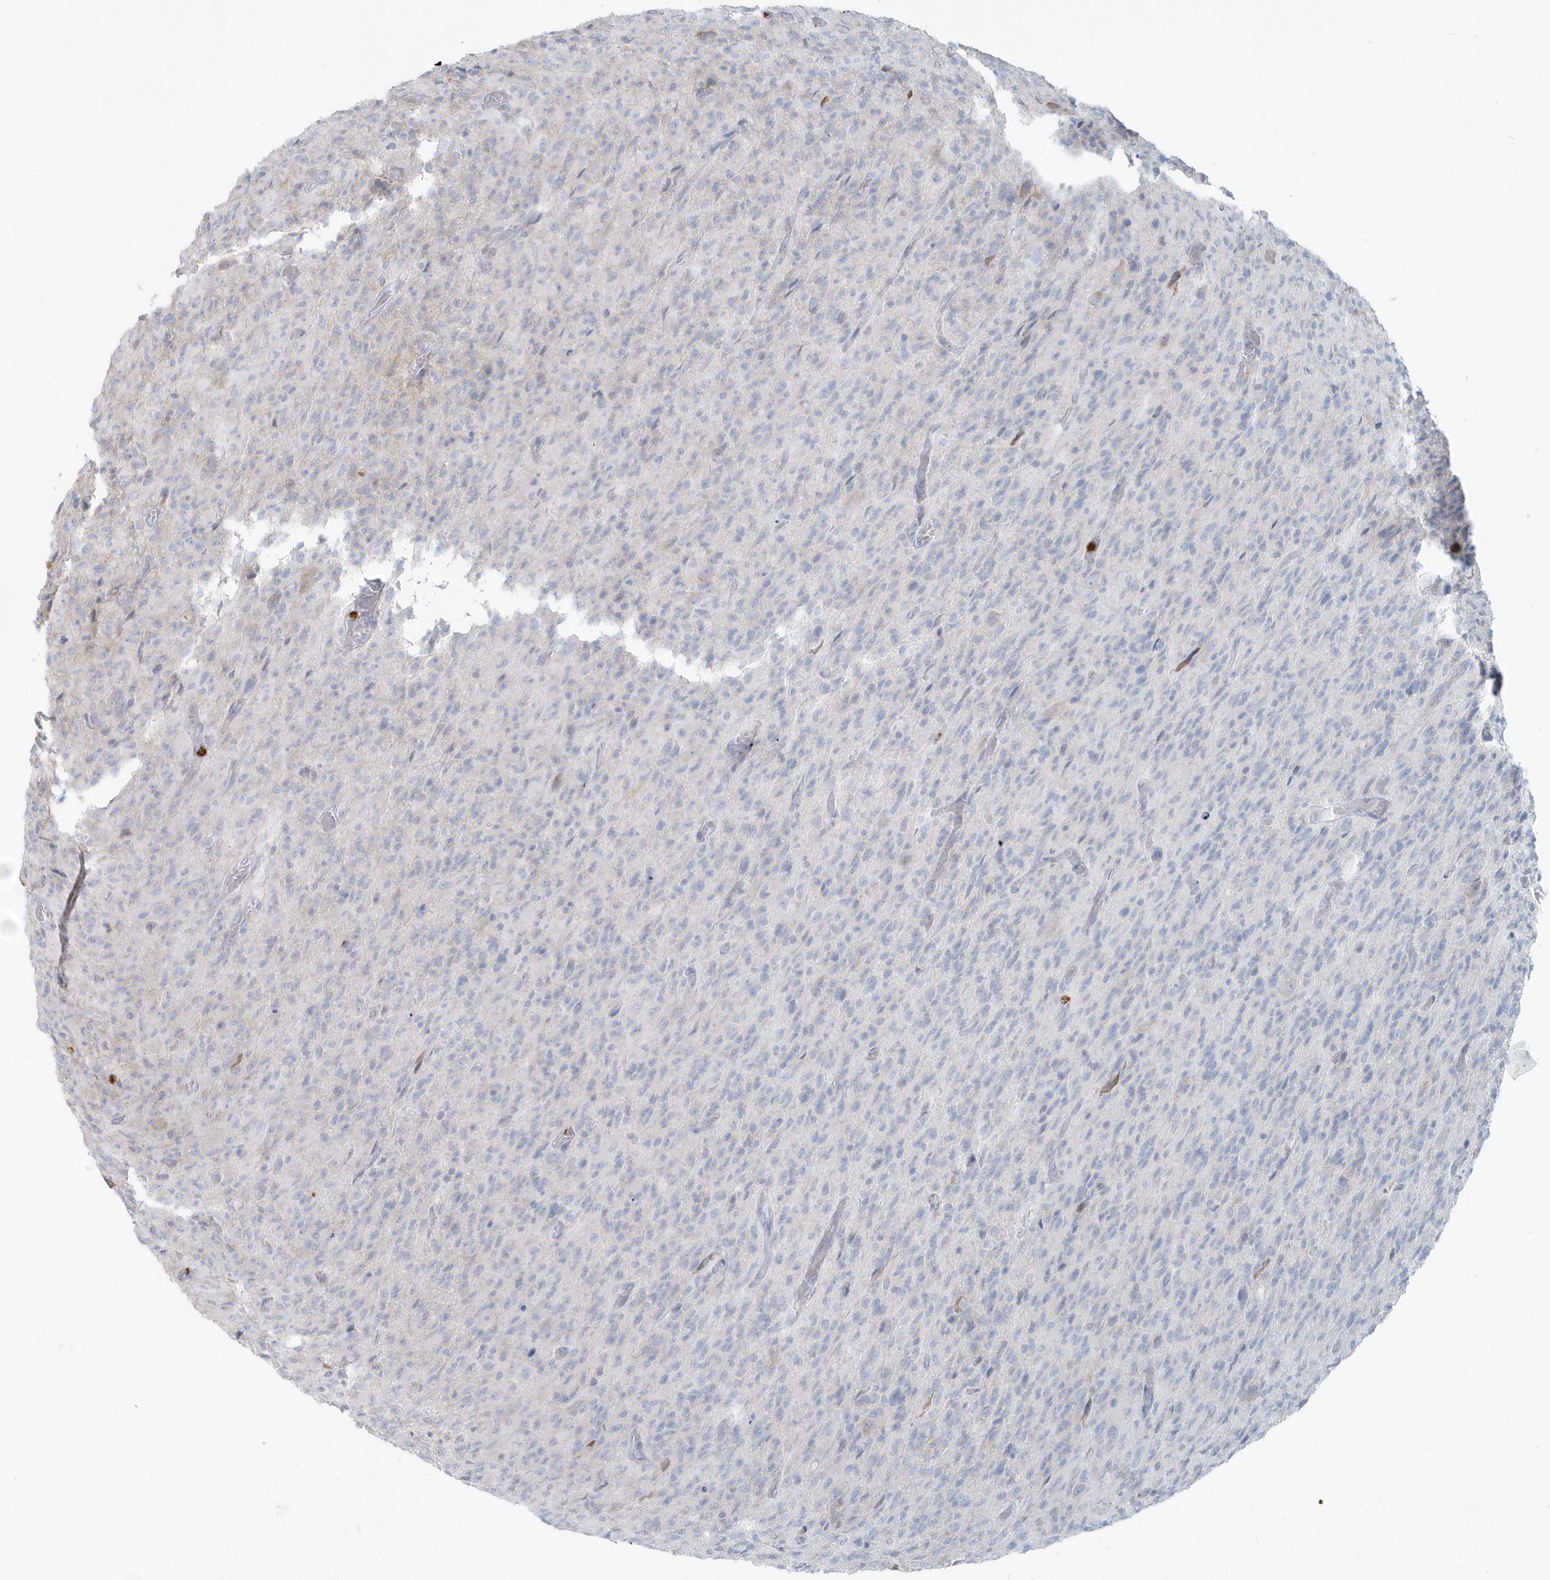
{"staining": {"intensity": "negative", "quantity": "none", "location": "none"}, "tissue": "glioma", "cell_type": "Tumor cells", "image_type": "cancer", "snomed": [{"axis": "morphology", "description": "Glioma, malignant, High grade"}, {"axis": "topography", "description": "Brain"}], "caption": "Immunohistochemistry (IHC) histopathology image of neoplastic tissue: high-grade glioma (malignant) stained with DAB (3,3'-diaminobenzidine) shows no significant protein staining in tumor cells.", "gene": "CCNJ", "patient": {"sex": "female", "age": 57}}